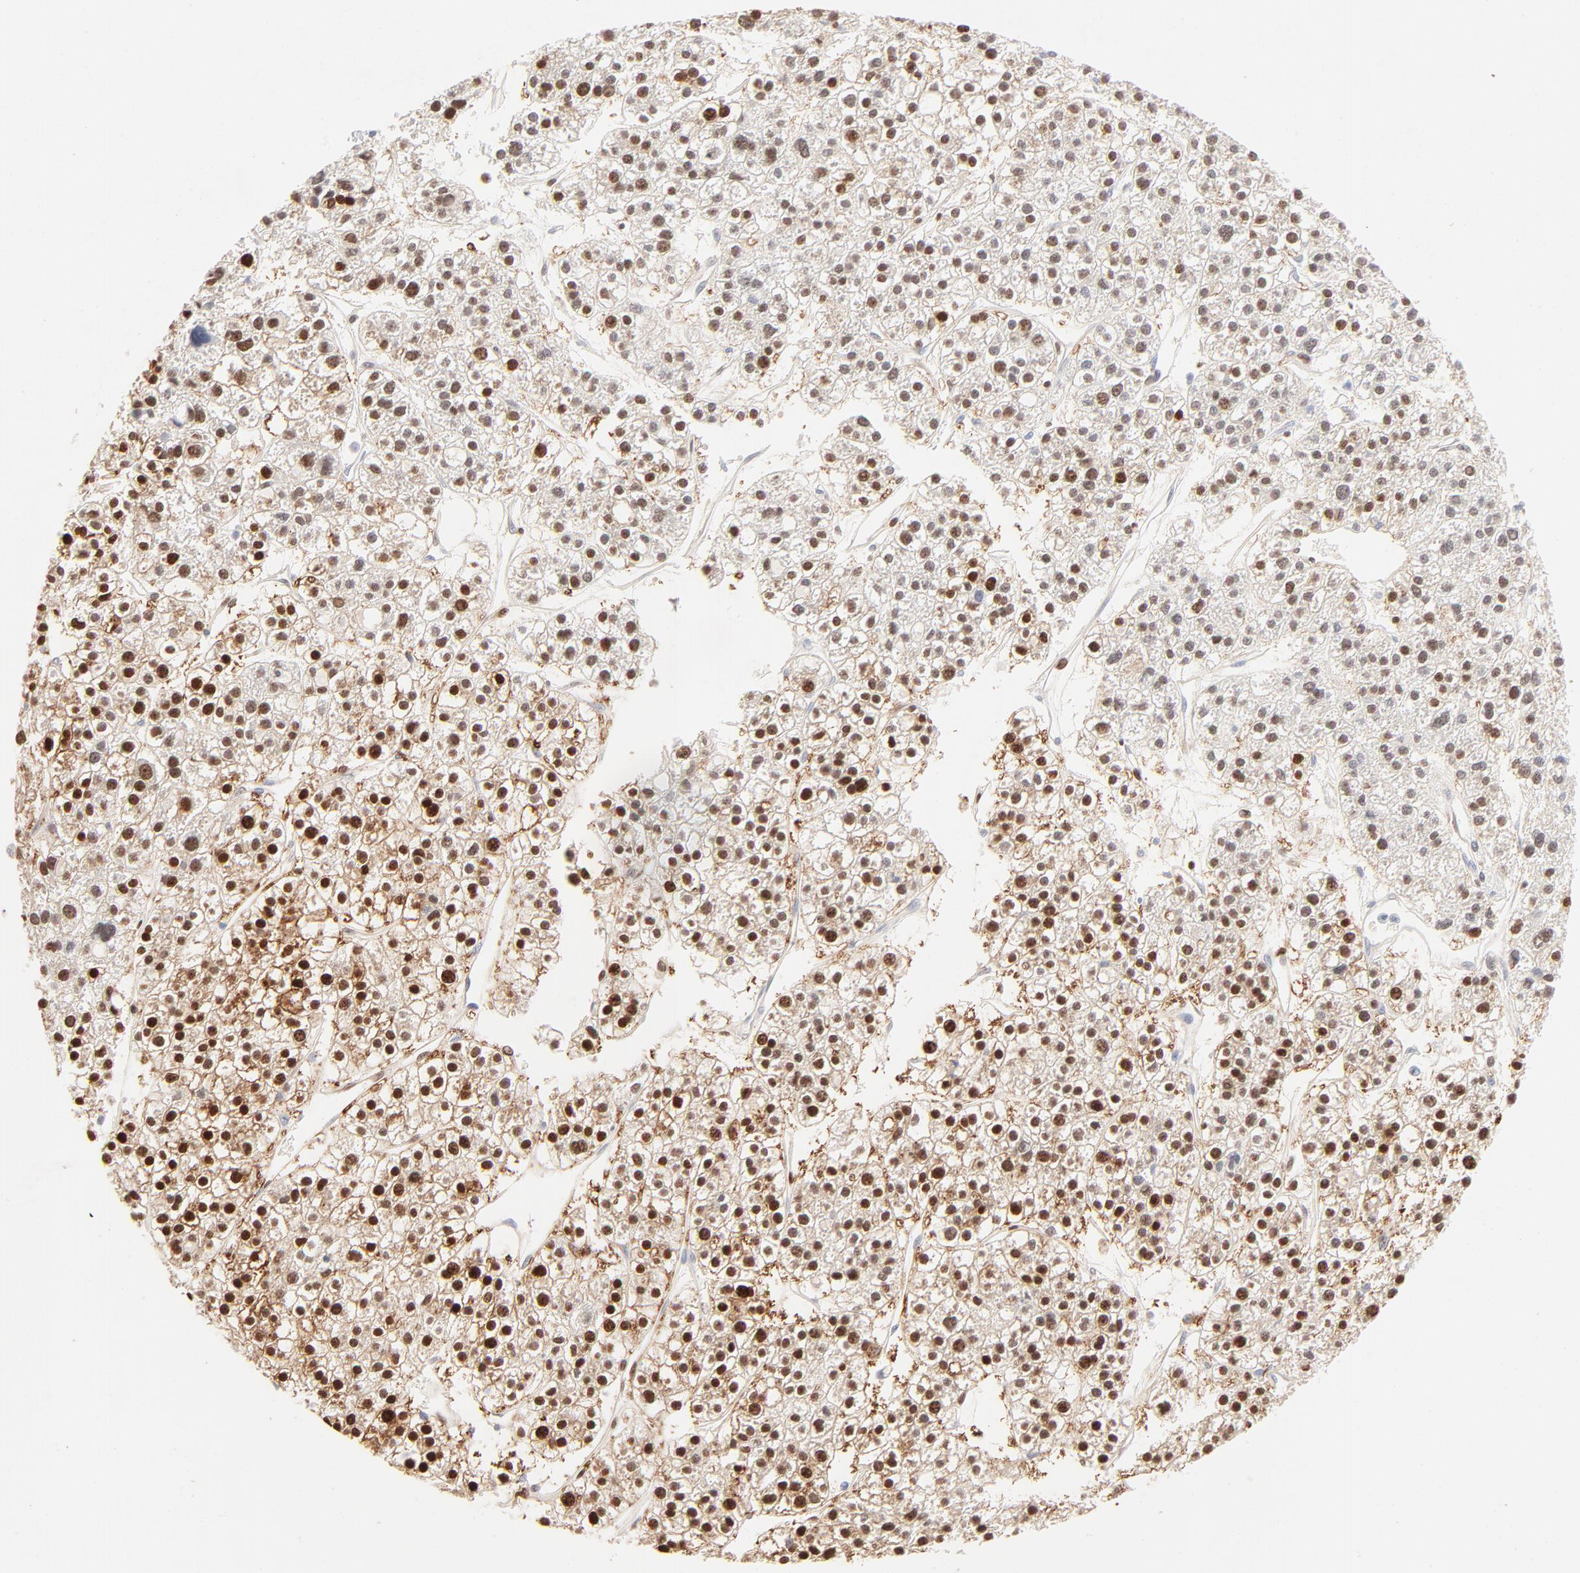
{"staining": {"intensity": "strong", "quantity": ">75%", "location": "cytoplasmic/membranous,nuclear"}, "tissue": "liver cancer", "cell_type": "Tumor cells", "image_type": "cancer", "snomed": [{"axis": "morphology", "description": "Carcinoma, Hepatocellular, NOS"}, {"axis": "topography", "description": "Liver"}], "caption": "Protein analysis of liver cancer (hepatocellular carcinoma) tissue shows strong cytoplasmic/membranous and nuclear staining in approximately >75% of tumor cells.", "gene": "ONECUT1", "patient": {"sex": "female", "age": 85}}